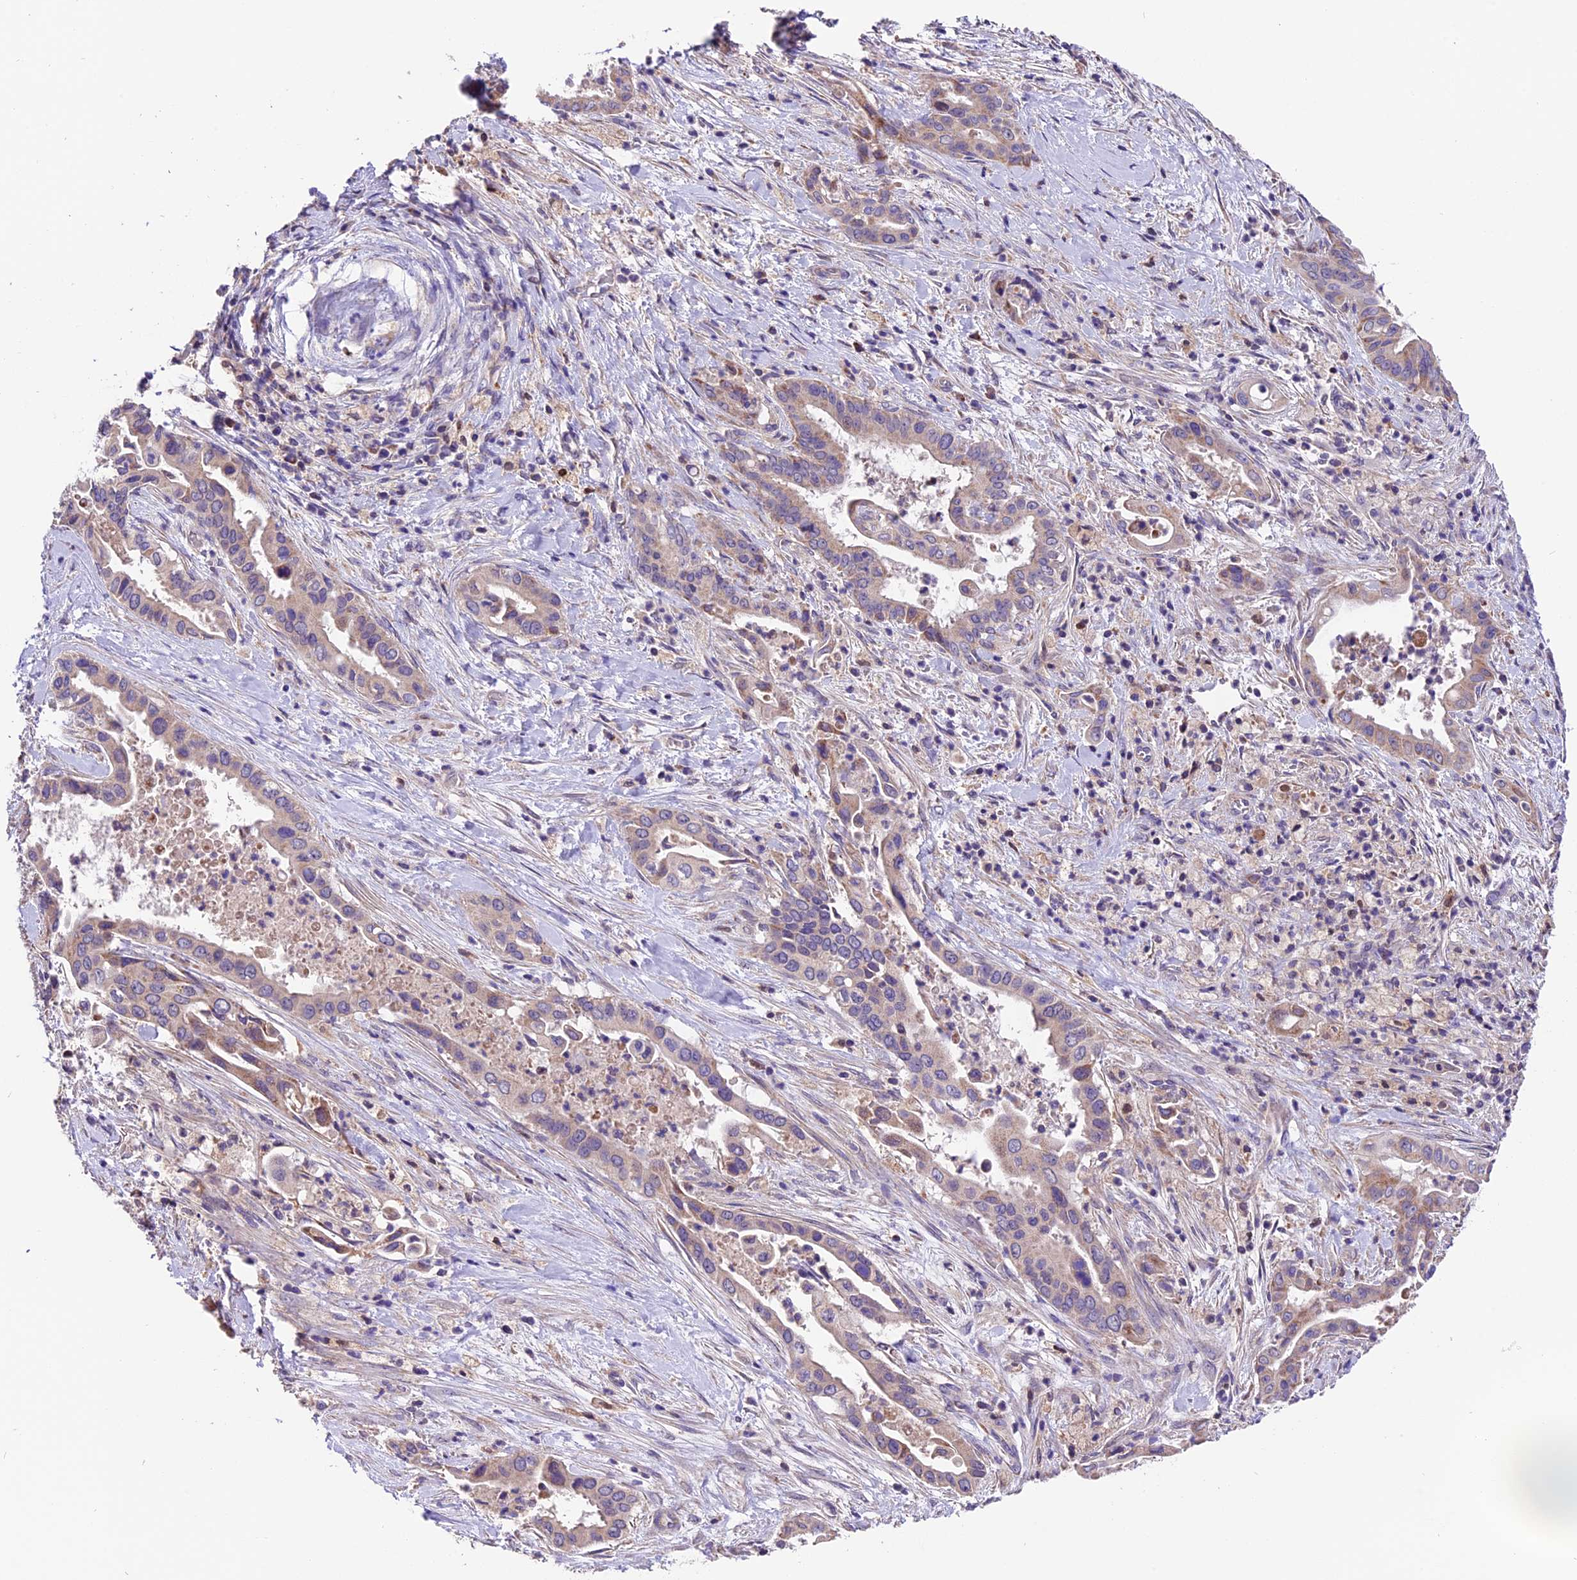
{"staining": {"intensity": "weak", "quantity": "<25%", "location": "cytoplasmic/membranous"}, "tissue": "pancreatic cancer", "cell_type": "Tumor cells", "image_type": "cancer", "snomed": [{"axis": "morphology", "description": "Adenocarcinoma, NOS"}, {"axis": "topography", "description": "Pancreas"}], "caption": "Immunohistochemistry (IHC) of human pancreatic cancer exhibits no staining in tumor cells. Brightfield microscopy of immunohistochemistry stained with DAB (brown) and hematoxylin (blue), captured at high magnification.", "gene": "DDX28", "patient": {"sex": "female", "age": 77}}